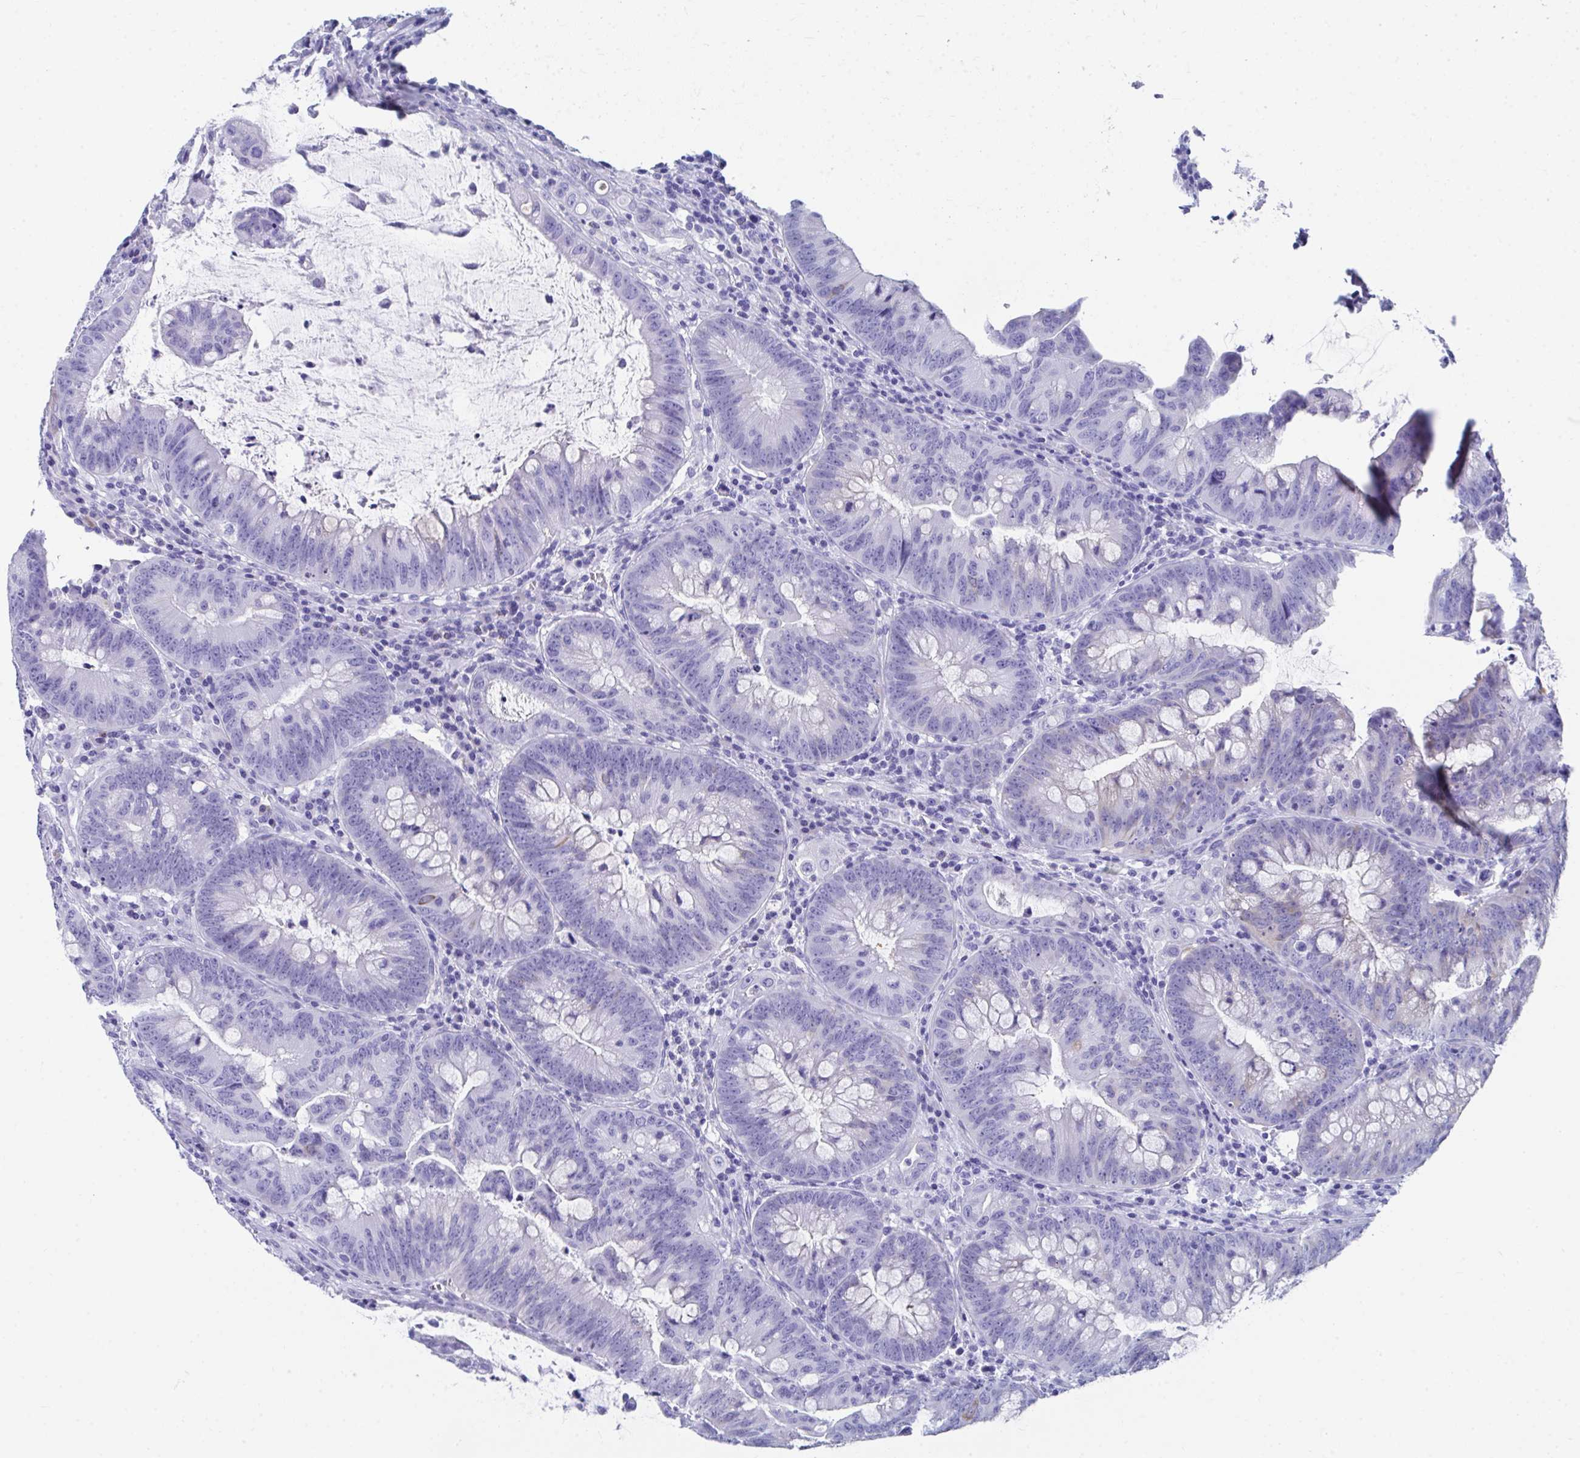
{"staining": {"intensity": "negative", "quantity": "none", "location": "none"}, "tissue": "colorectal cancer", "cell_type": "Tumor cells", "image_type": "cancer", "snomed": [{"axis": "morphology", "description": "Adenocarcinoma, NOS"}, {"axis": "topography", "description": "Colon"}], "caption": "A photomicrograph of adenocarcinoma (colorectal) stained for a protein reveals no brown staining in tumor cells.", "gene": "HGD", "patient": {"sex": "male", "age": 62}}